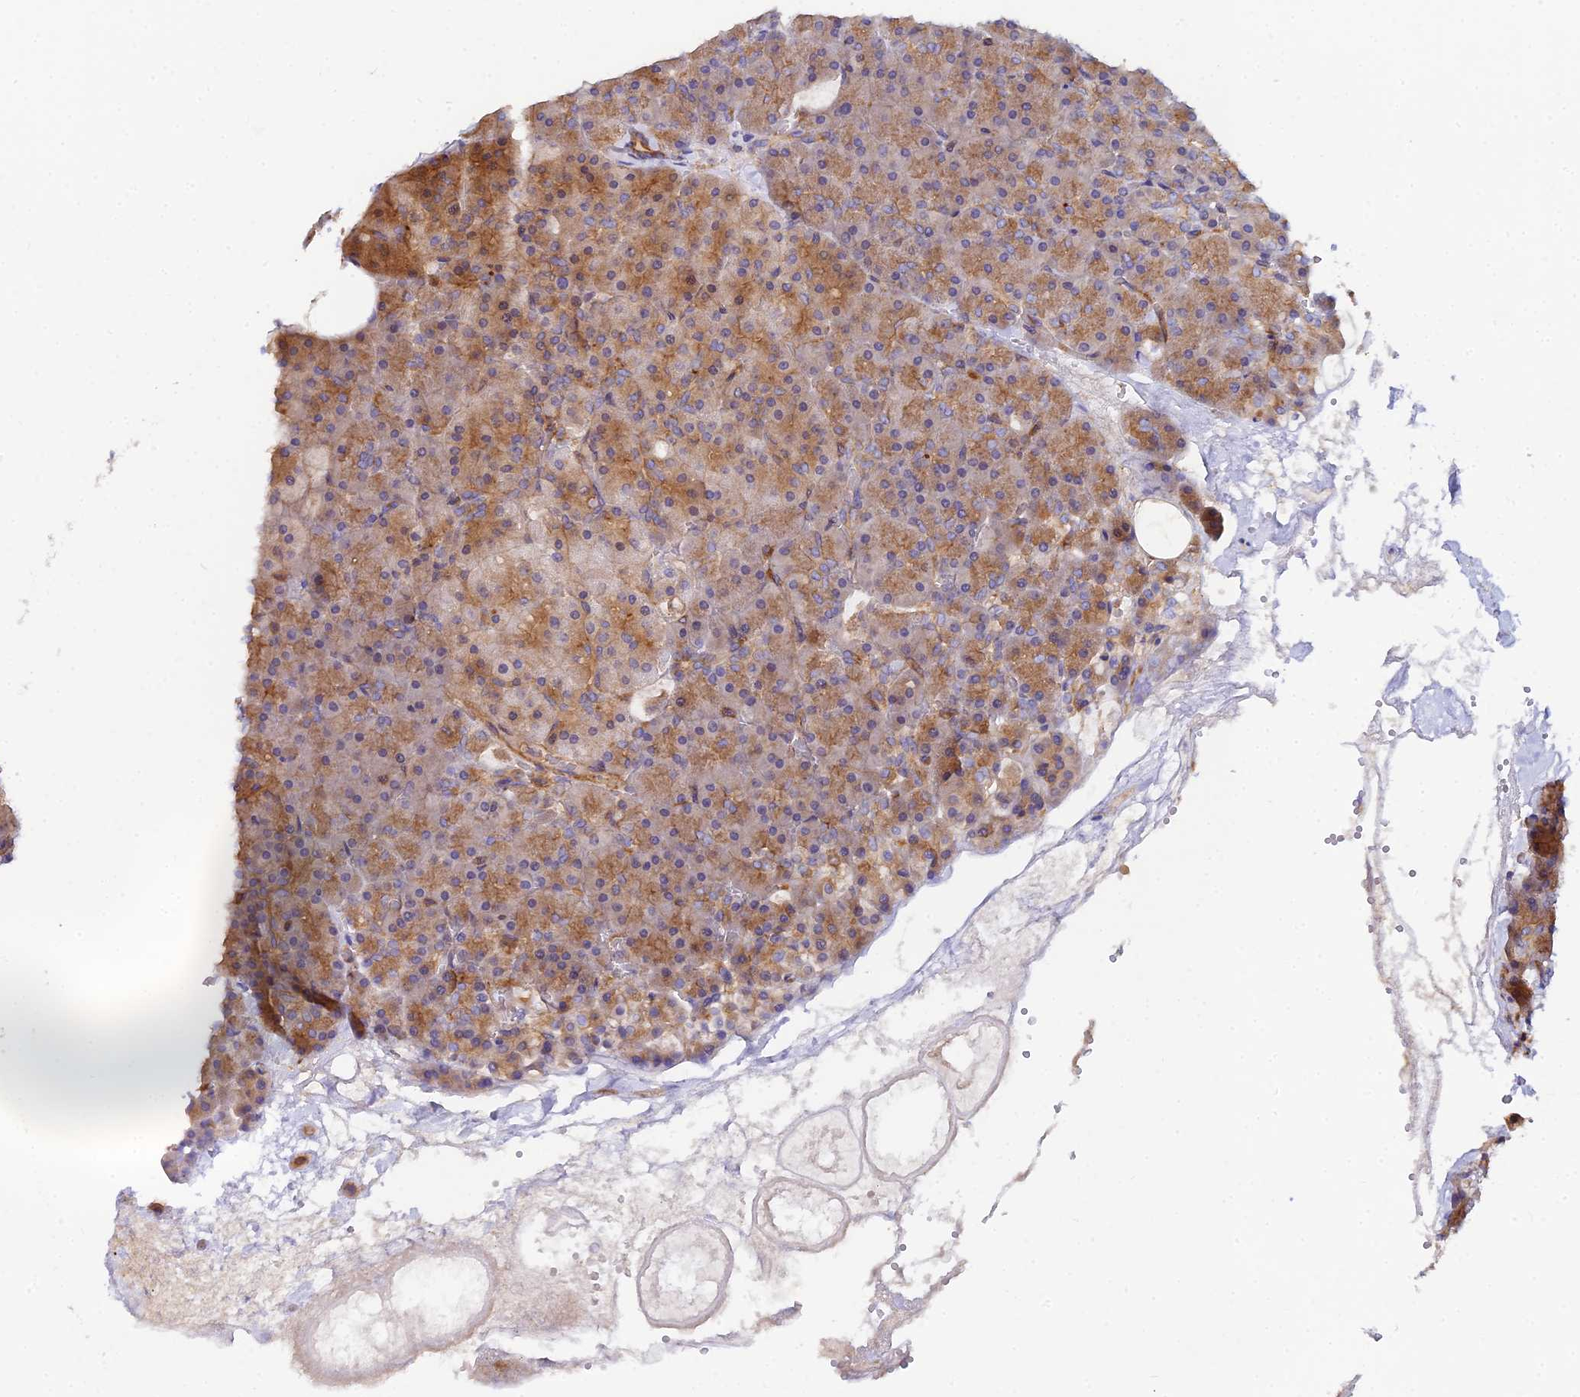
{"staining": {"intensity": "moderate", "quantity": ">75%", "location": "cytoplasmic/membranous"}, "tissue": "pancreas", "cell_type": "Exocrine glandular cells", "image_type": "normal", "snomed": [{"axis": "morphology", "description": "Normal tissue, NOS"}, {"axis": "topography", "description": "Pancreas"}], "caption": "Immunohistochemical staining of normal pancreas displays >75% levels of moderate cytoplasmic/membranous protein expression in approximately >75% of exocrine glandular cells. (DAB = brown stain, brightfield microscopy at high magnification).", "gene": "GNG5B", "patient": {"sex": "male", "age": 36}}